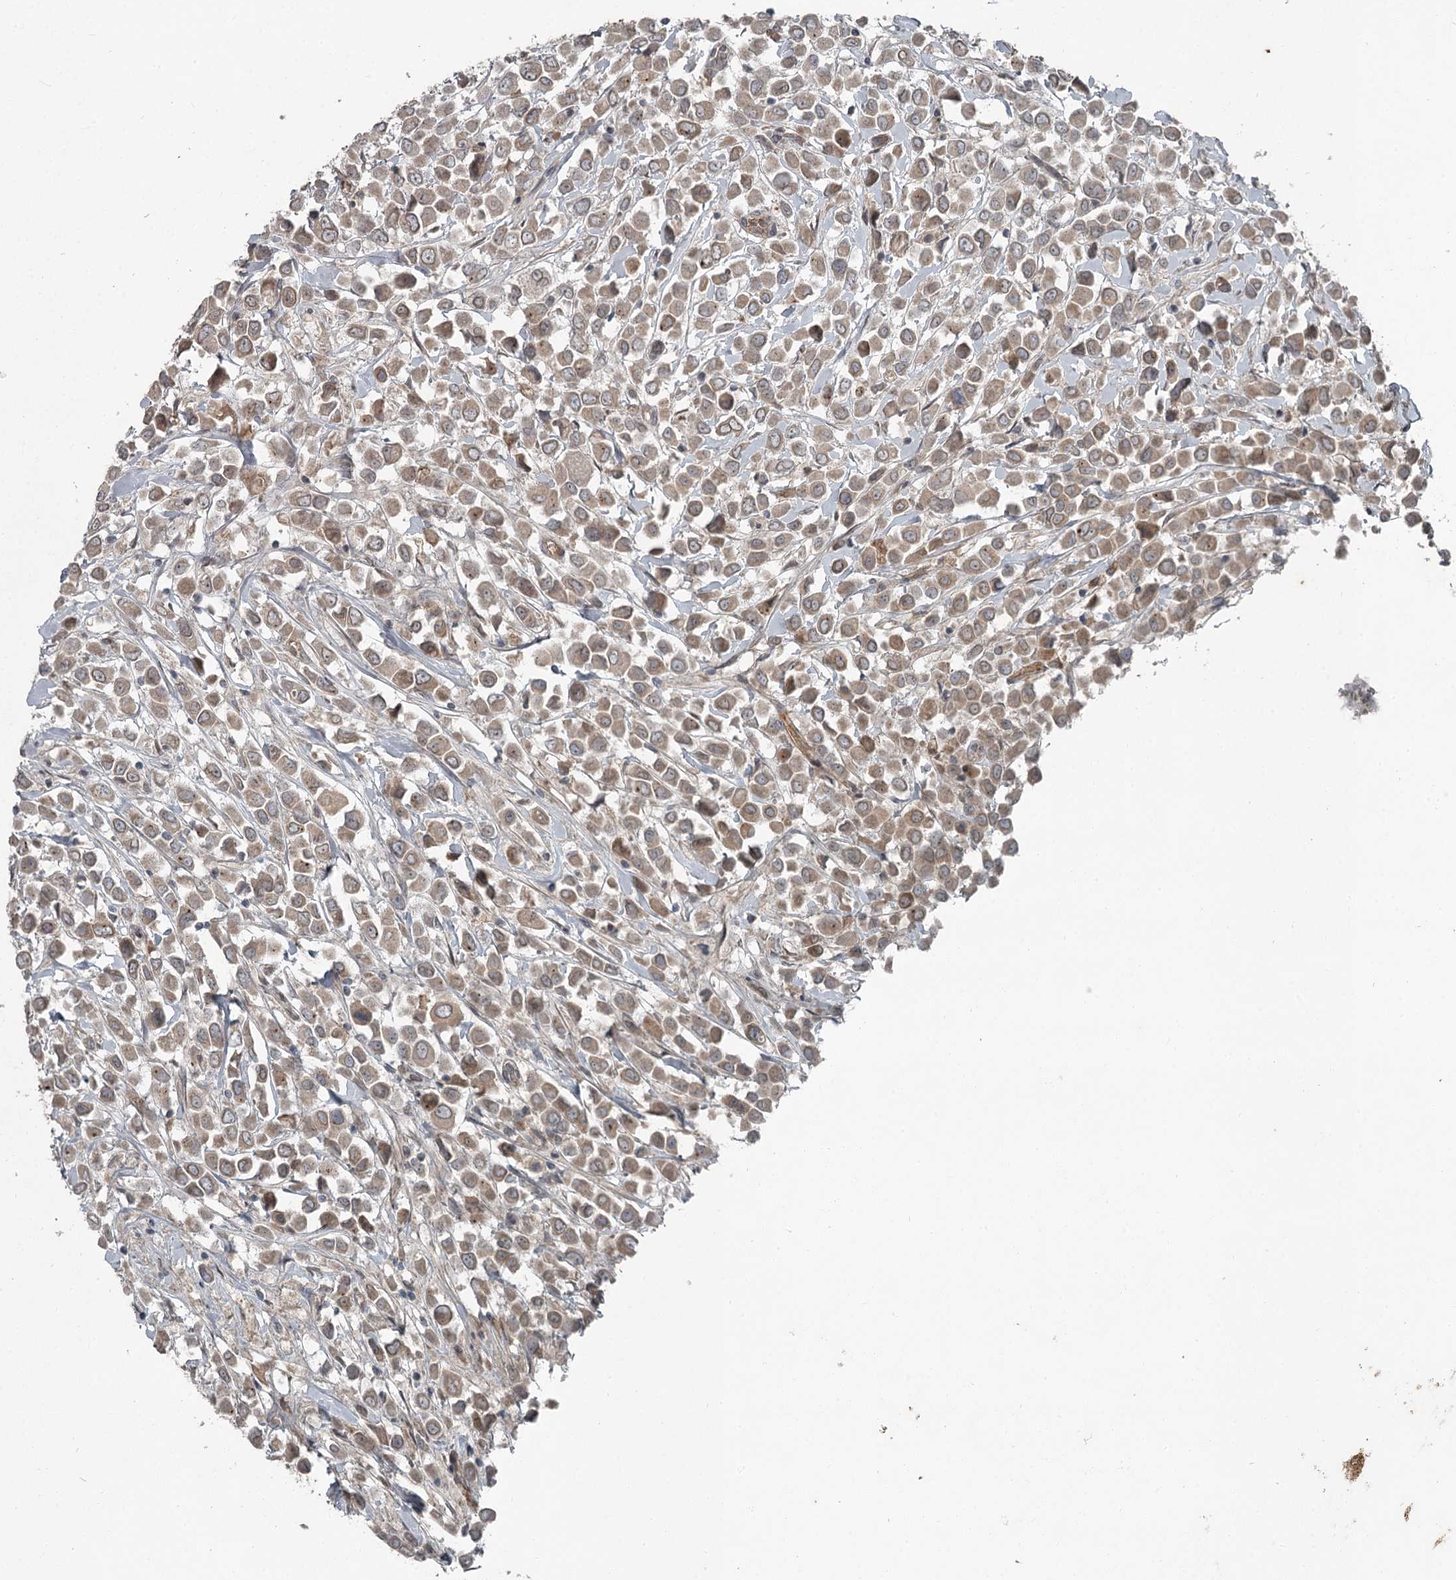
{"staining": {"intensity": "weak", "quantity": ">75%", "location": "cytoplasmic/membranous"}, "tissue": "breast cancer", "cell_type": "Tumor cells", "image_type": "cancer", "snomed": [{"axis": "morphology", "description": "Duct carcinoma"}, {"axis": "topography", "description": "Breast"}], "caption": "Weak cytoplasmic/membranous positivity for a protein is seen in approximately >75% of tumor cells of breast invasive ductal carcinoma using IHC.", "gene": "SLC39A8", "patient": {"sex": "female", "age": 61}}